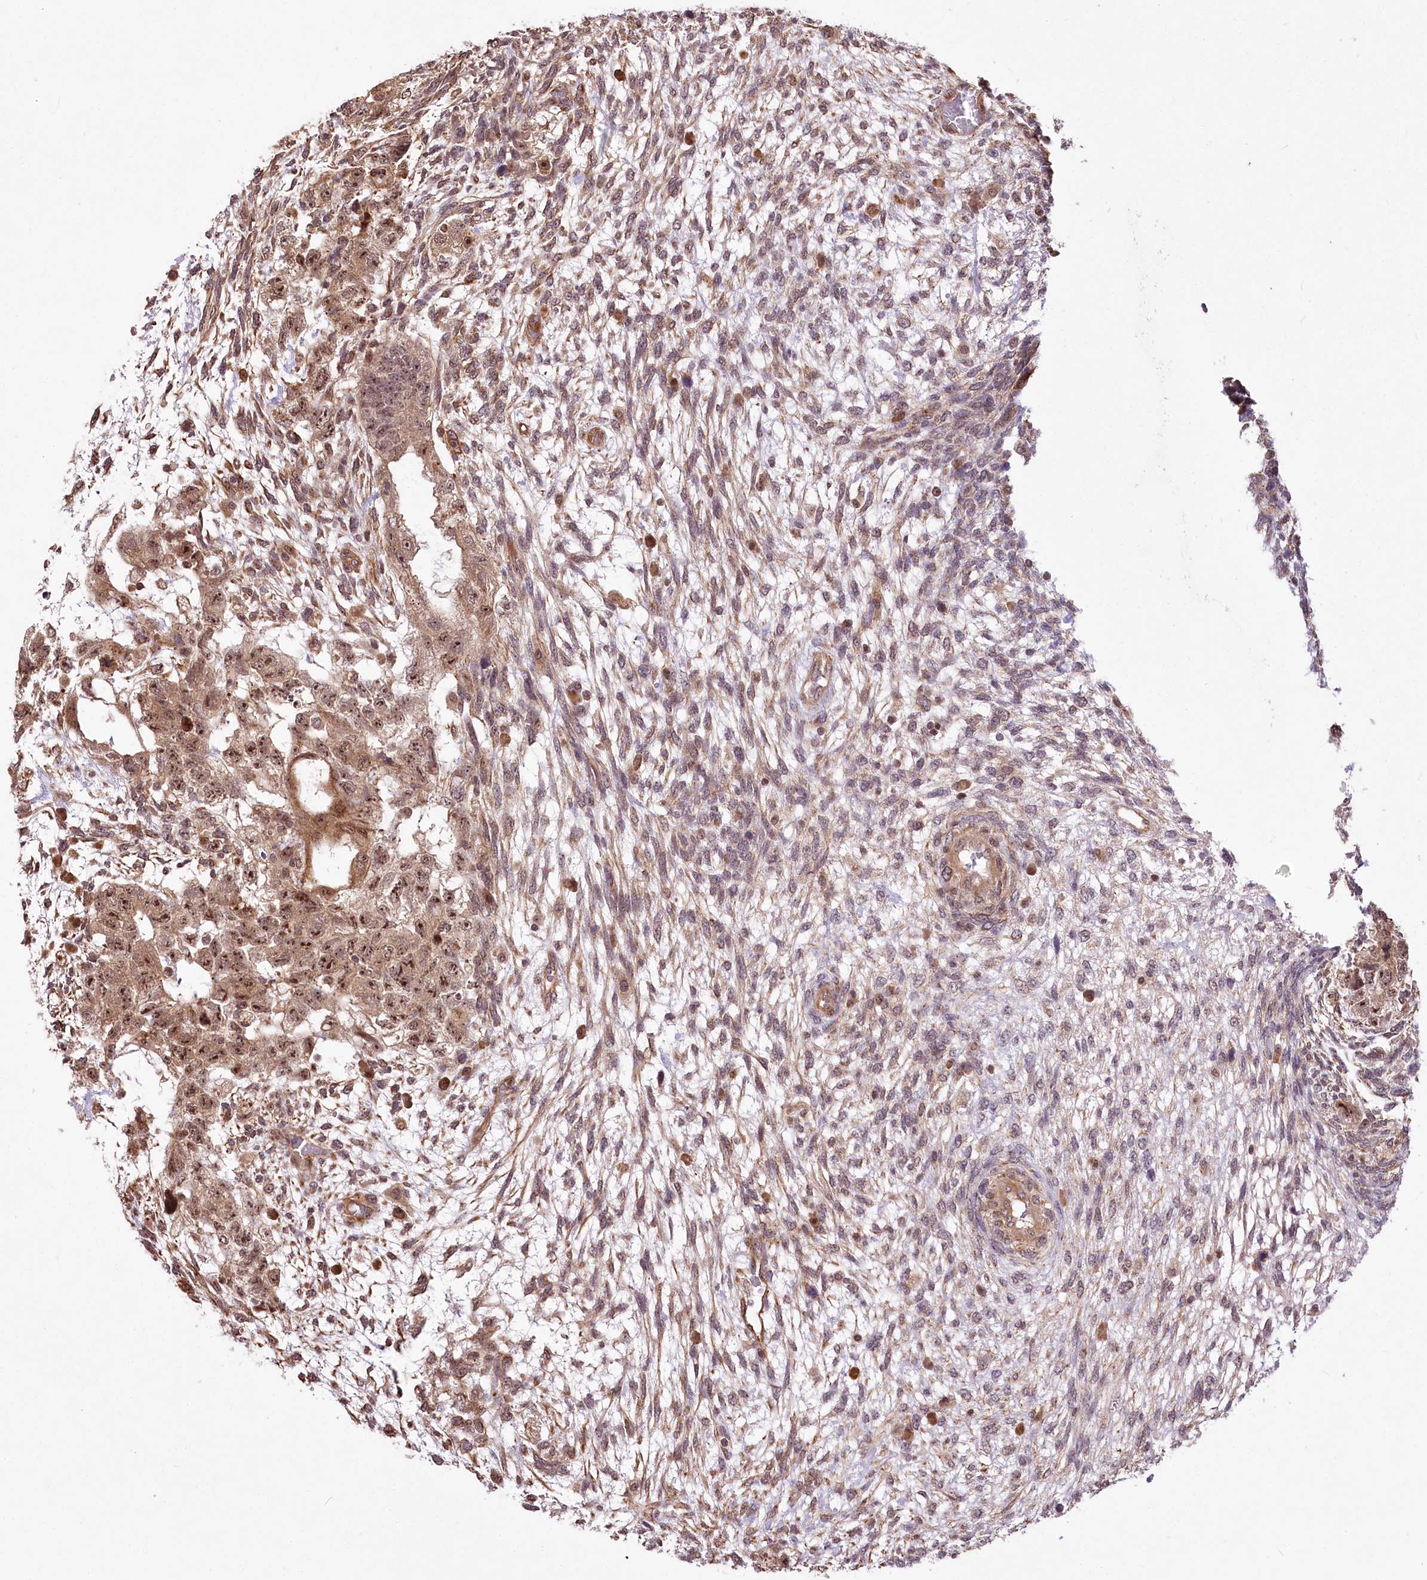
{"staining": {"intensity": "strong", "quantity": ">75%", "location": "cytoplasmic/membranous,nuclear"}, "tissue": "testis cancer", "cell_type": "Tumor cells", "image_type": "cancer", "snomed": [{"axis": "morphology", "description": "Normal tissue, NOS"}, {"axis": "morphology", "description": "Carcinoma, Embryonal, NOS"}, {"axis": "topography", "description": "Testis"}], "caption": "IHC of human testis cancer shows high levels of strong cytoplasmic/membranous and nuclear expression in approximately >75% of tumor cells.", "gene": "SERGEF", "patient": {"sex": "male", "age": 36}}